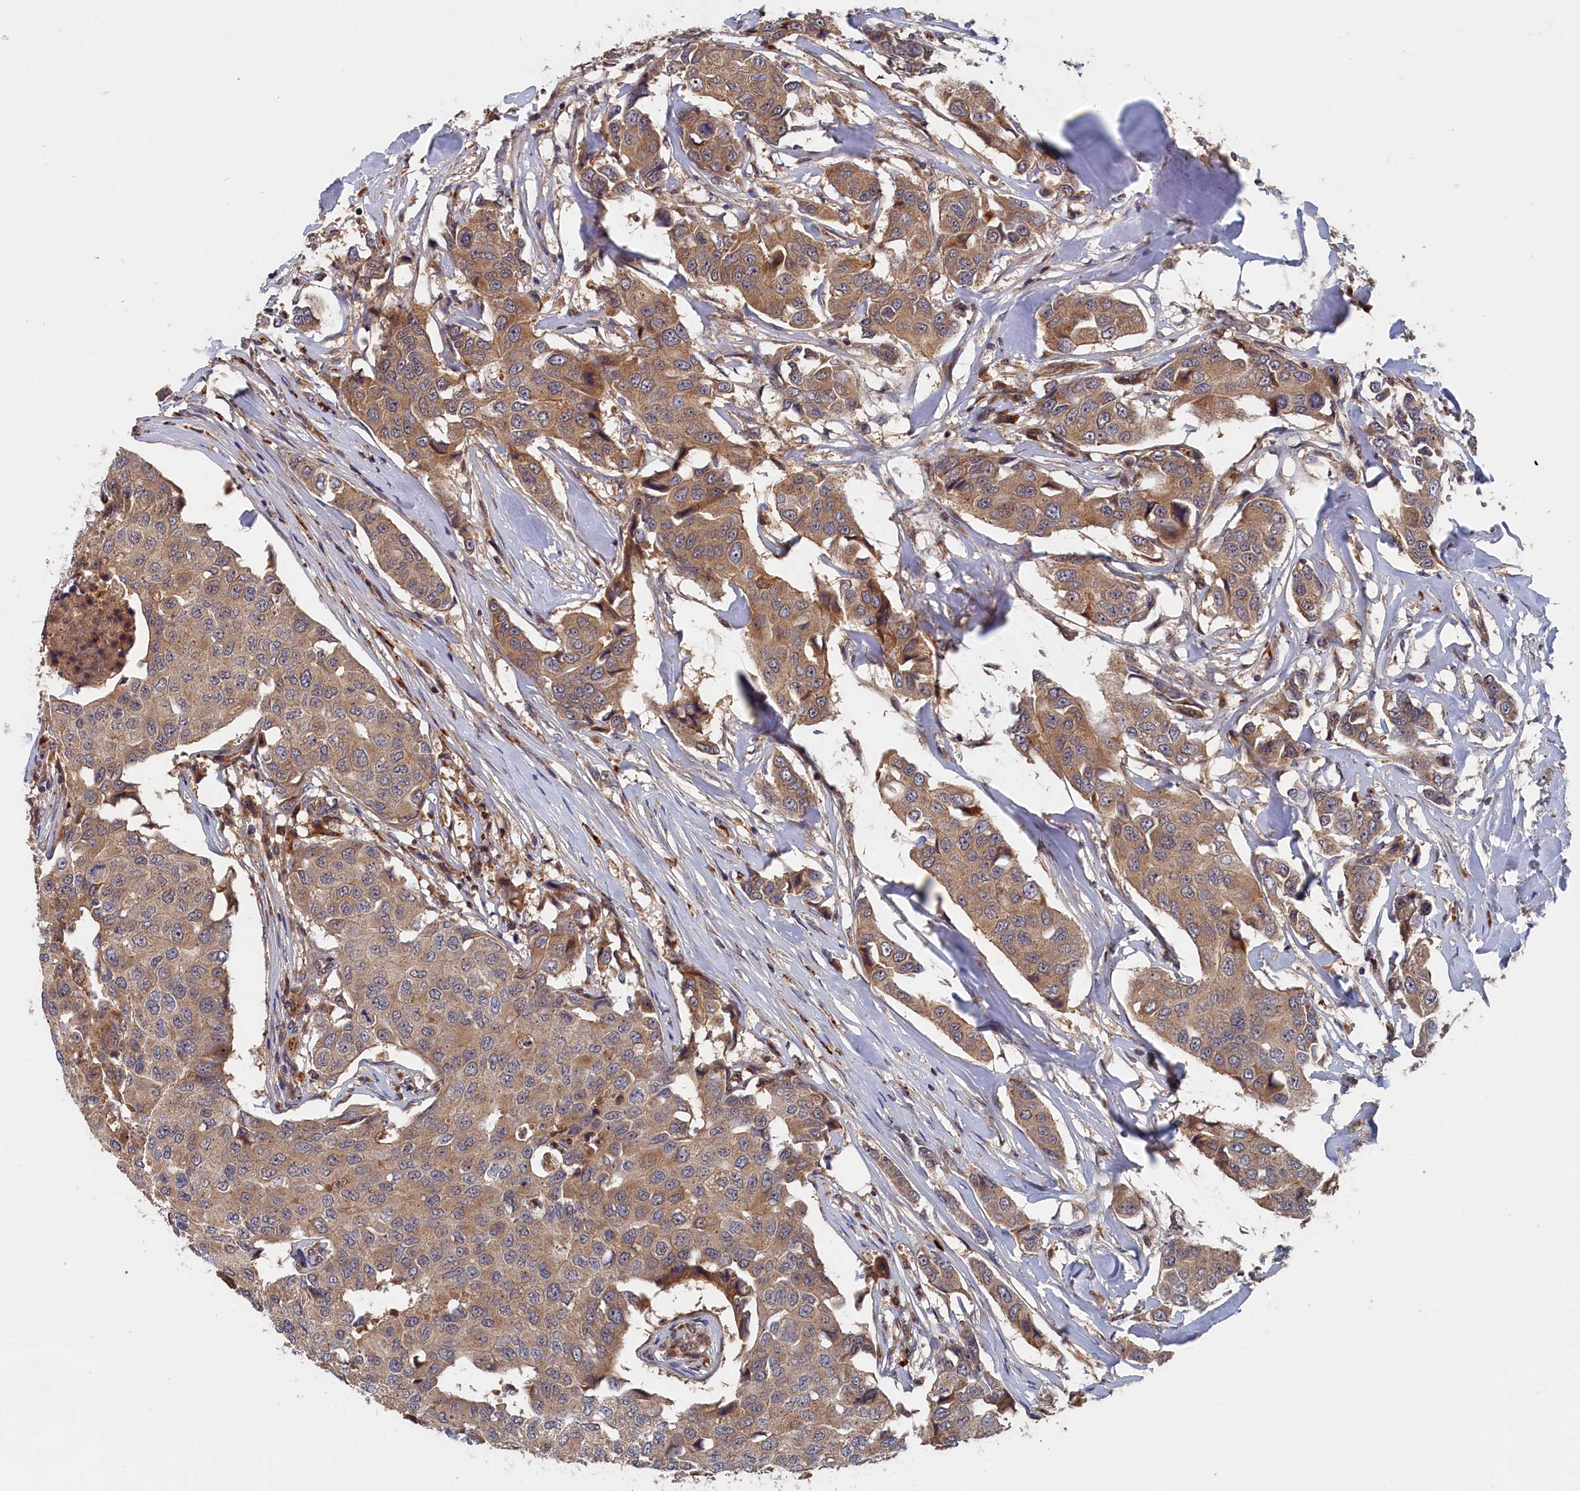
{"staining": {"intensity": "moderate", "quantity": ">75%", "location": "cytoplasmic/membranous"}, "tissue": "breast cancer", "cell_type": "Tumor cells", "image_type": "cancer", "snomed": [{"axis": "morphology", "description": "Duct carcinoma"}, {"axis": "topography", "description": "Breast"}], "caption": "A brown stain labels moderate cytoplasmic/membranous staining of a protein in infiltrating ductal carcinoma (breast) tumor cells.", "gene": "TRAPPC2L", "patient": {"sex": "female", "age": 80}}